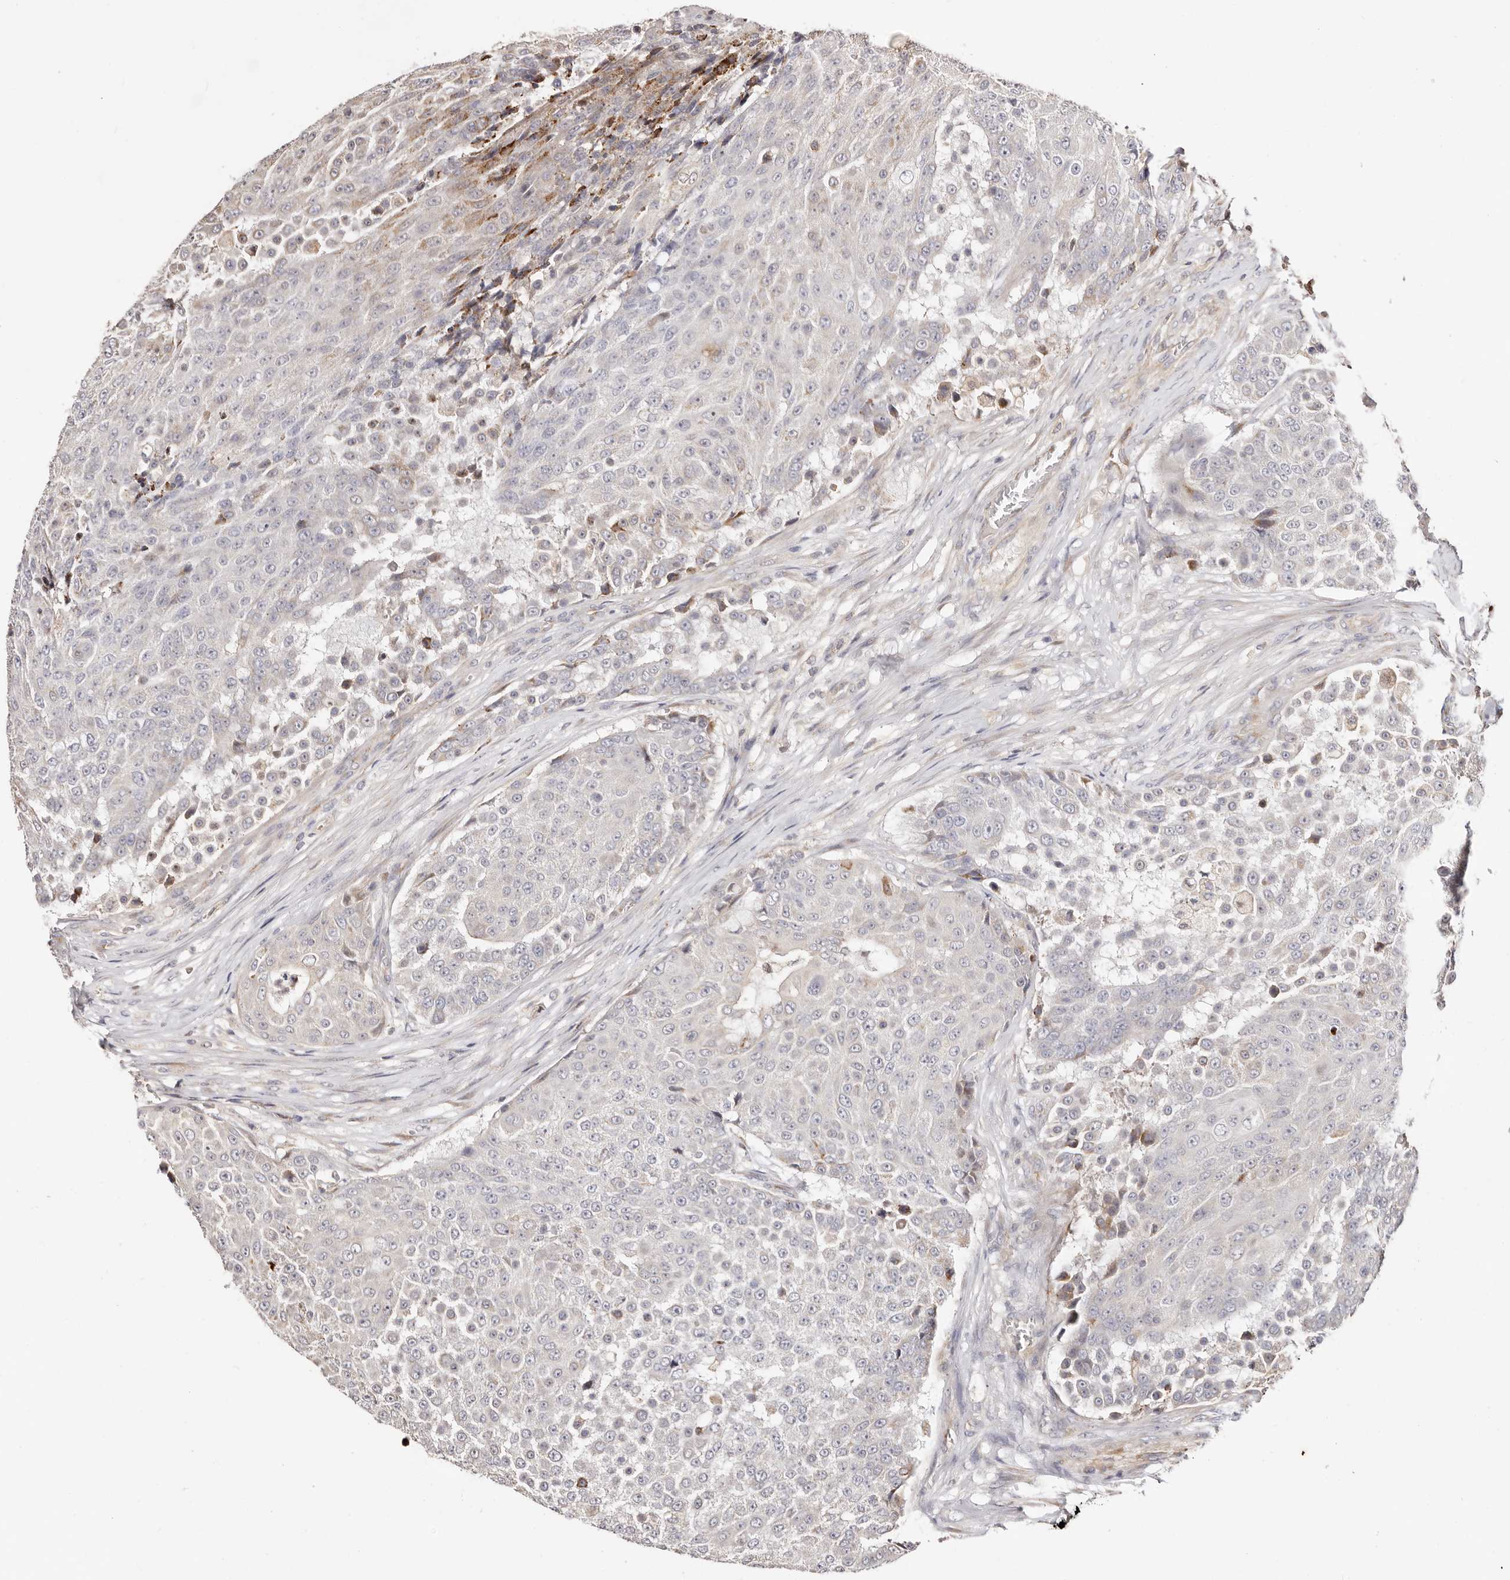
{"staining": {"intensity": "weak", "quantity": "<25%", "location": "cytoplasmic/membranous"}, "tissue": "urothelial cancer", "cell_type": "Tumor cells", "image_type": "cancer", "snomed": [{"axis": "morphology", "description": "Urothelial carcinoma, High grade"}, {"axis": "topography", "description": "Urinary bladder"}], "caption": "Image shows no significant protein staining in tumor cells of urothelial cancer.", "gene": "MAPK1", "patient": {"sex": "female", "age": 63}}